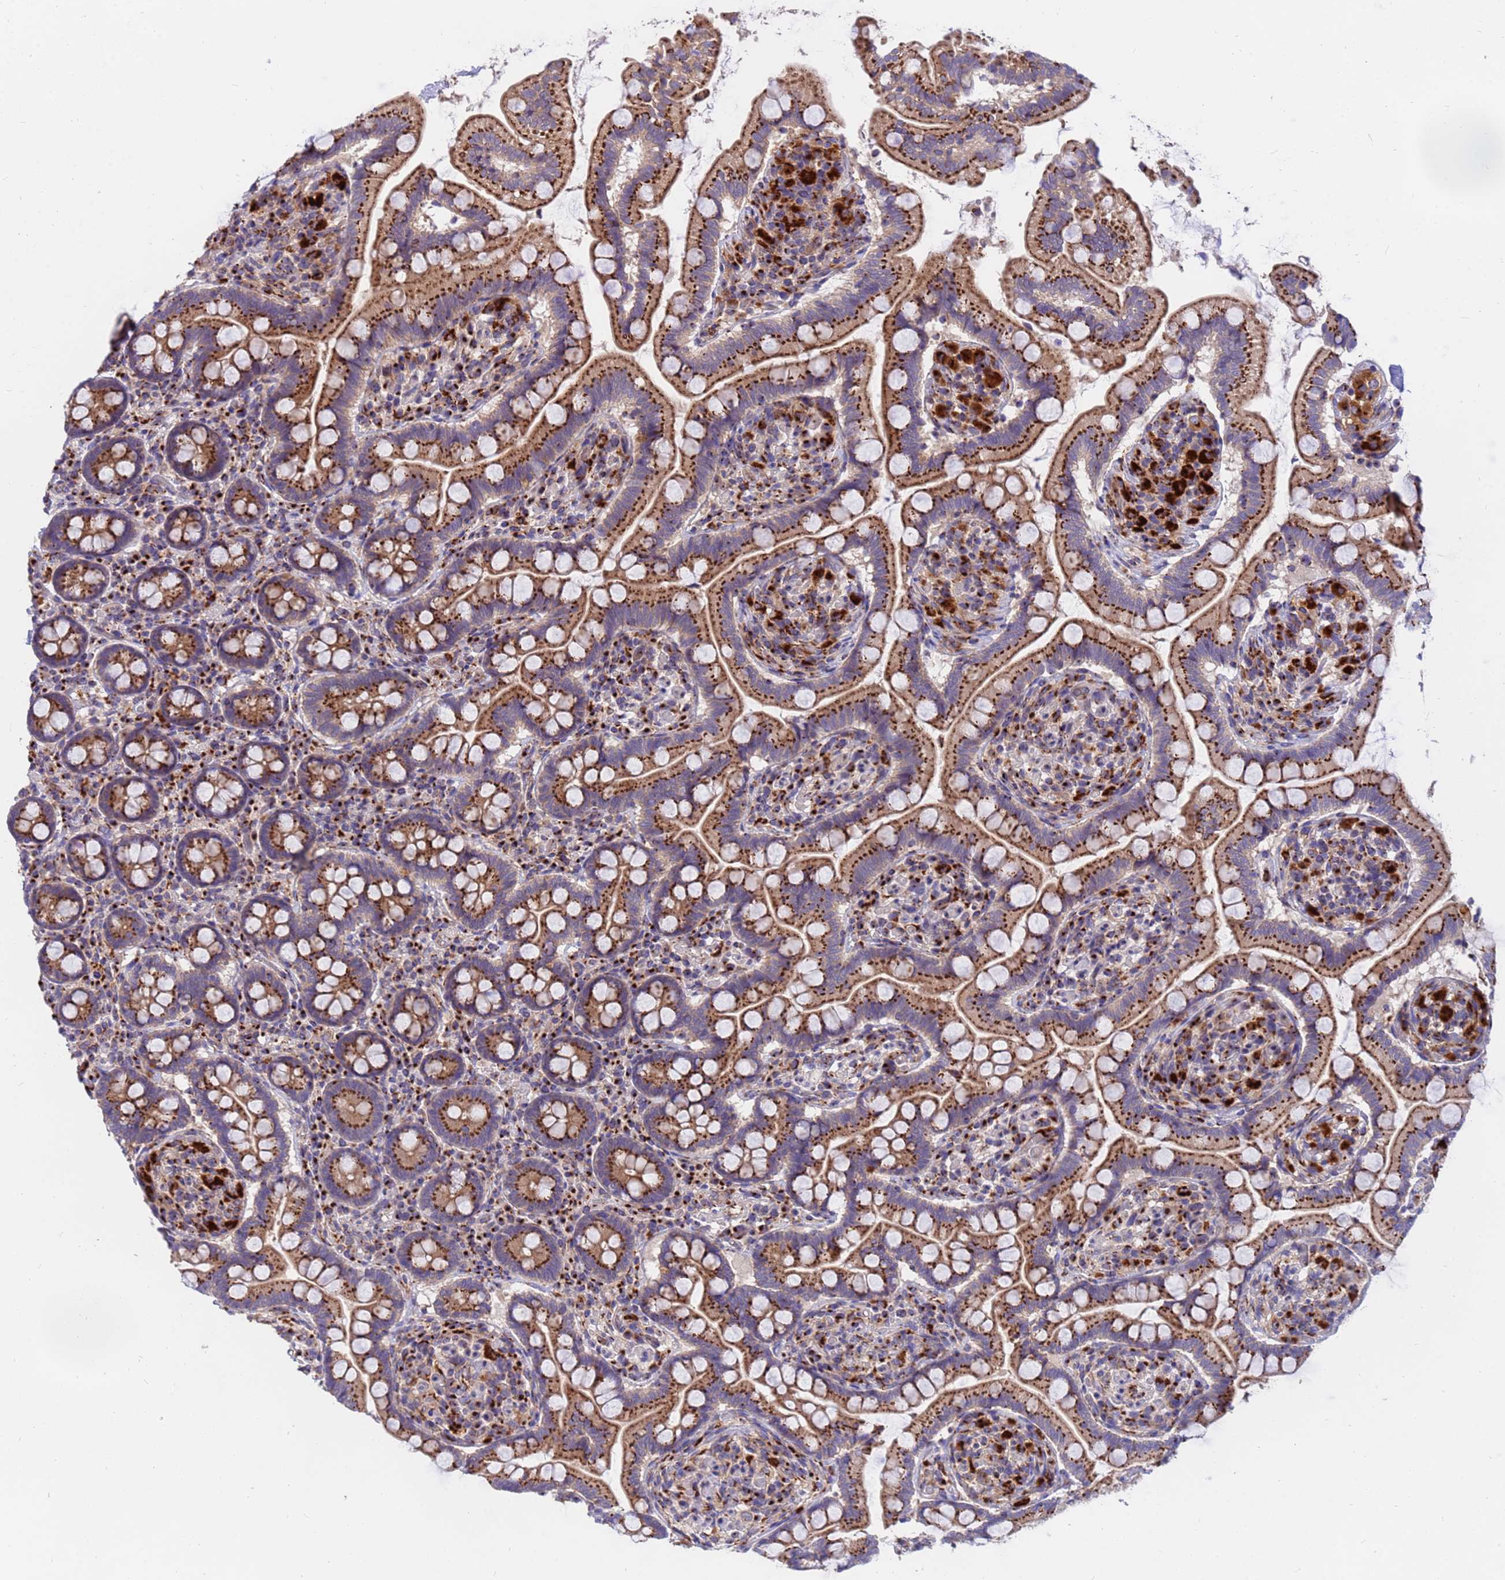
{"staining": {"intensity": "strong", "quantity": ">75%", "location": "cytoplasmic/membranous"}, "tissue": "small intestine", "cell_type": "Glandular cells", "image_type": "normal", "snomed": [{"axis": "morphology", "description": "Normal tissue, NOS"}, {"axis": "topography", "description": "Small intestine"}], "caption": "Normal small intestine reveals strong cytoplasmic/membranous positivity in approximately >75% of glandular cells, visualized by immunohistochemistry. Nuclei are stained in blue.", "gene": "HPS3", "patient": {"sex": "female", "age": 64}}